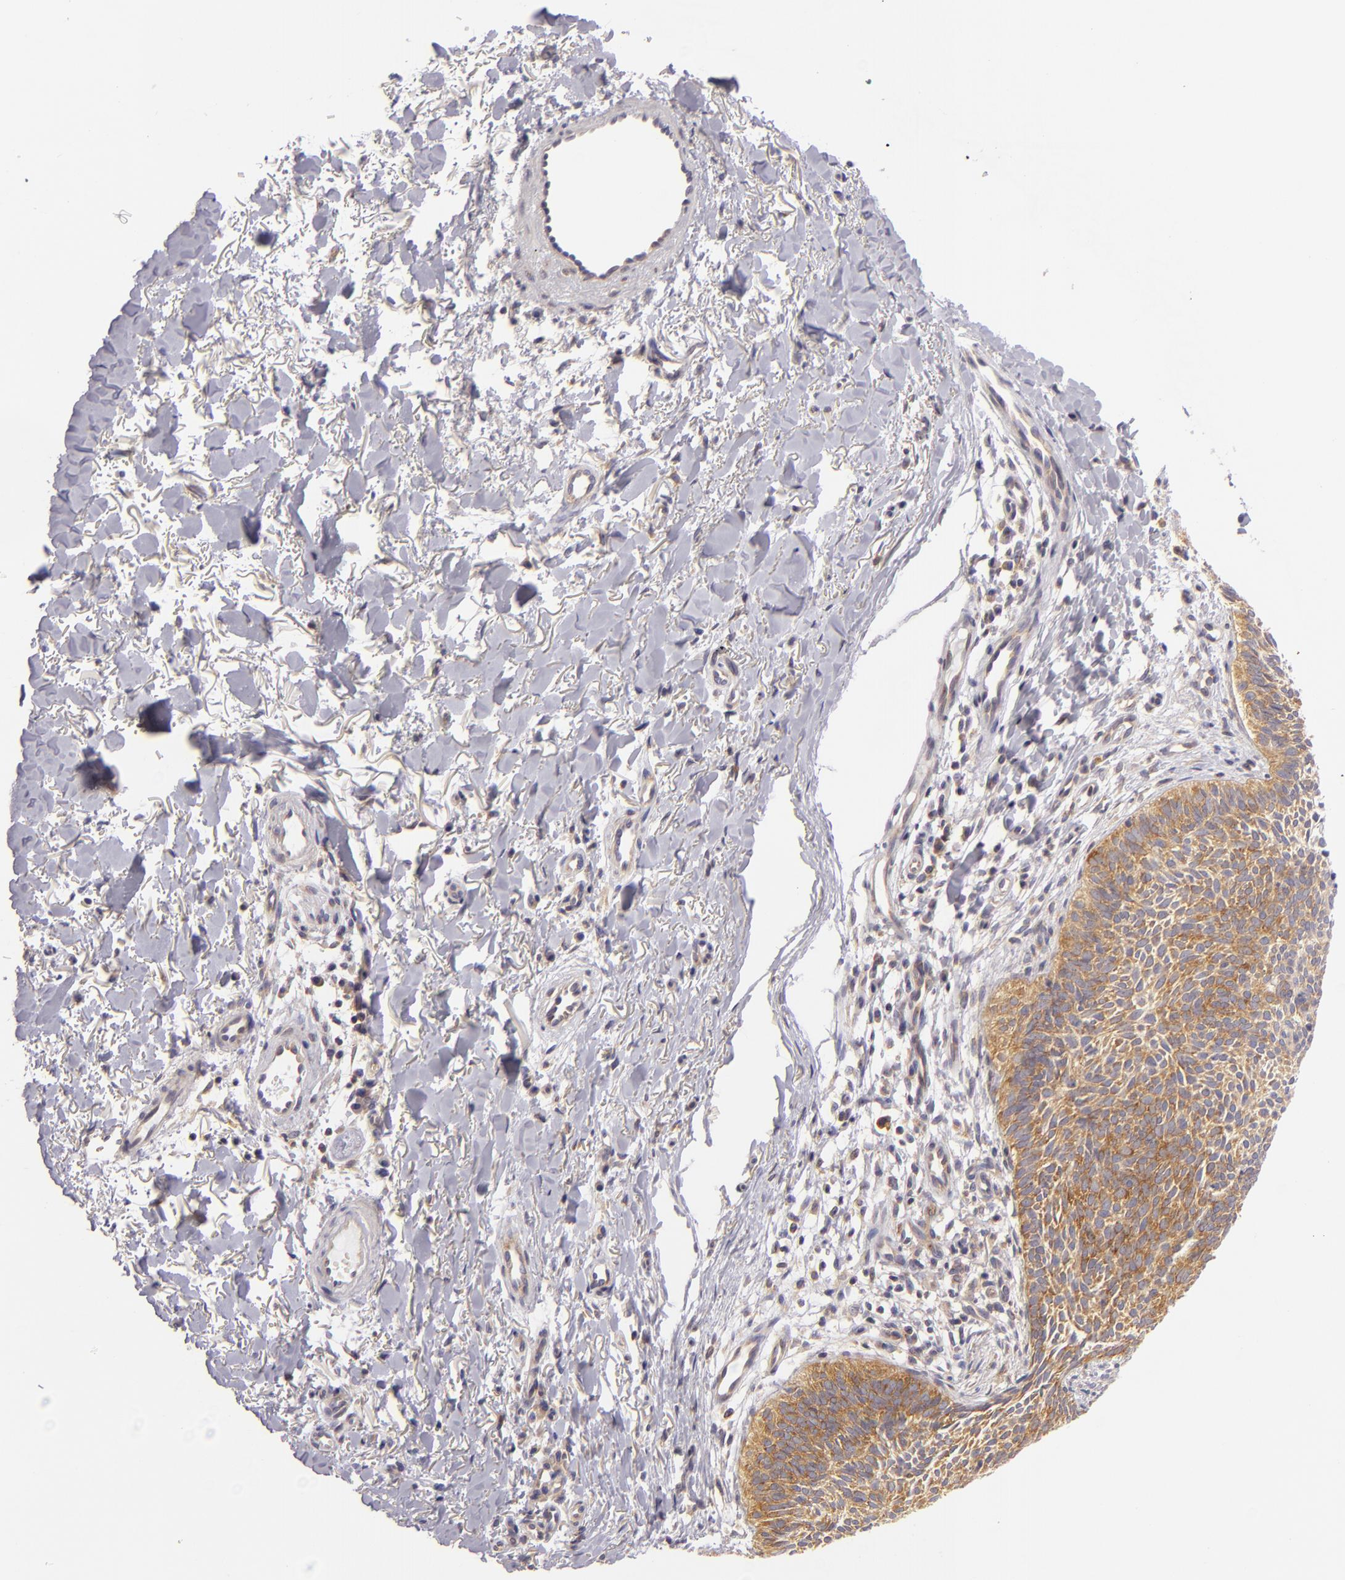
{"staining": {"intensity": "moderate", "quantity": ">75%", "location": "cytoplasmic/membranous"}, "tissue": "skin cancer", "cell_type": "Tumor cells", "image_type": "cancer", "snomed": [{"axis": "morphology", "description": "Basal cell carcinoma"}, {"axis": "topography", "description": "Skin"}], "caption": "Protein staining demonstrates moderate cytoplasmic/membranous positivity in approximately >75% of tumor cells in skin cancer (basal cell carcinoma). Using DAB (brown) and hematoxylin (blue) stains, captured at high magnification using brightfield microscopy.", "gene": "UPF3B", "patient": {"sex": "male", "age": 84}}